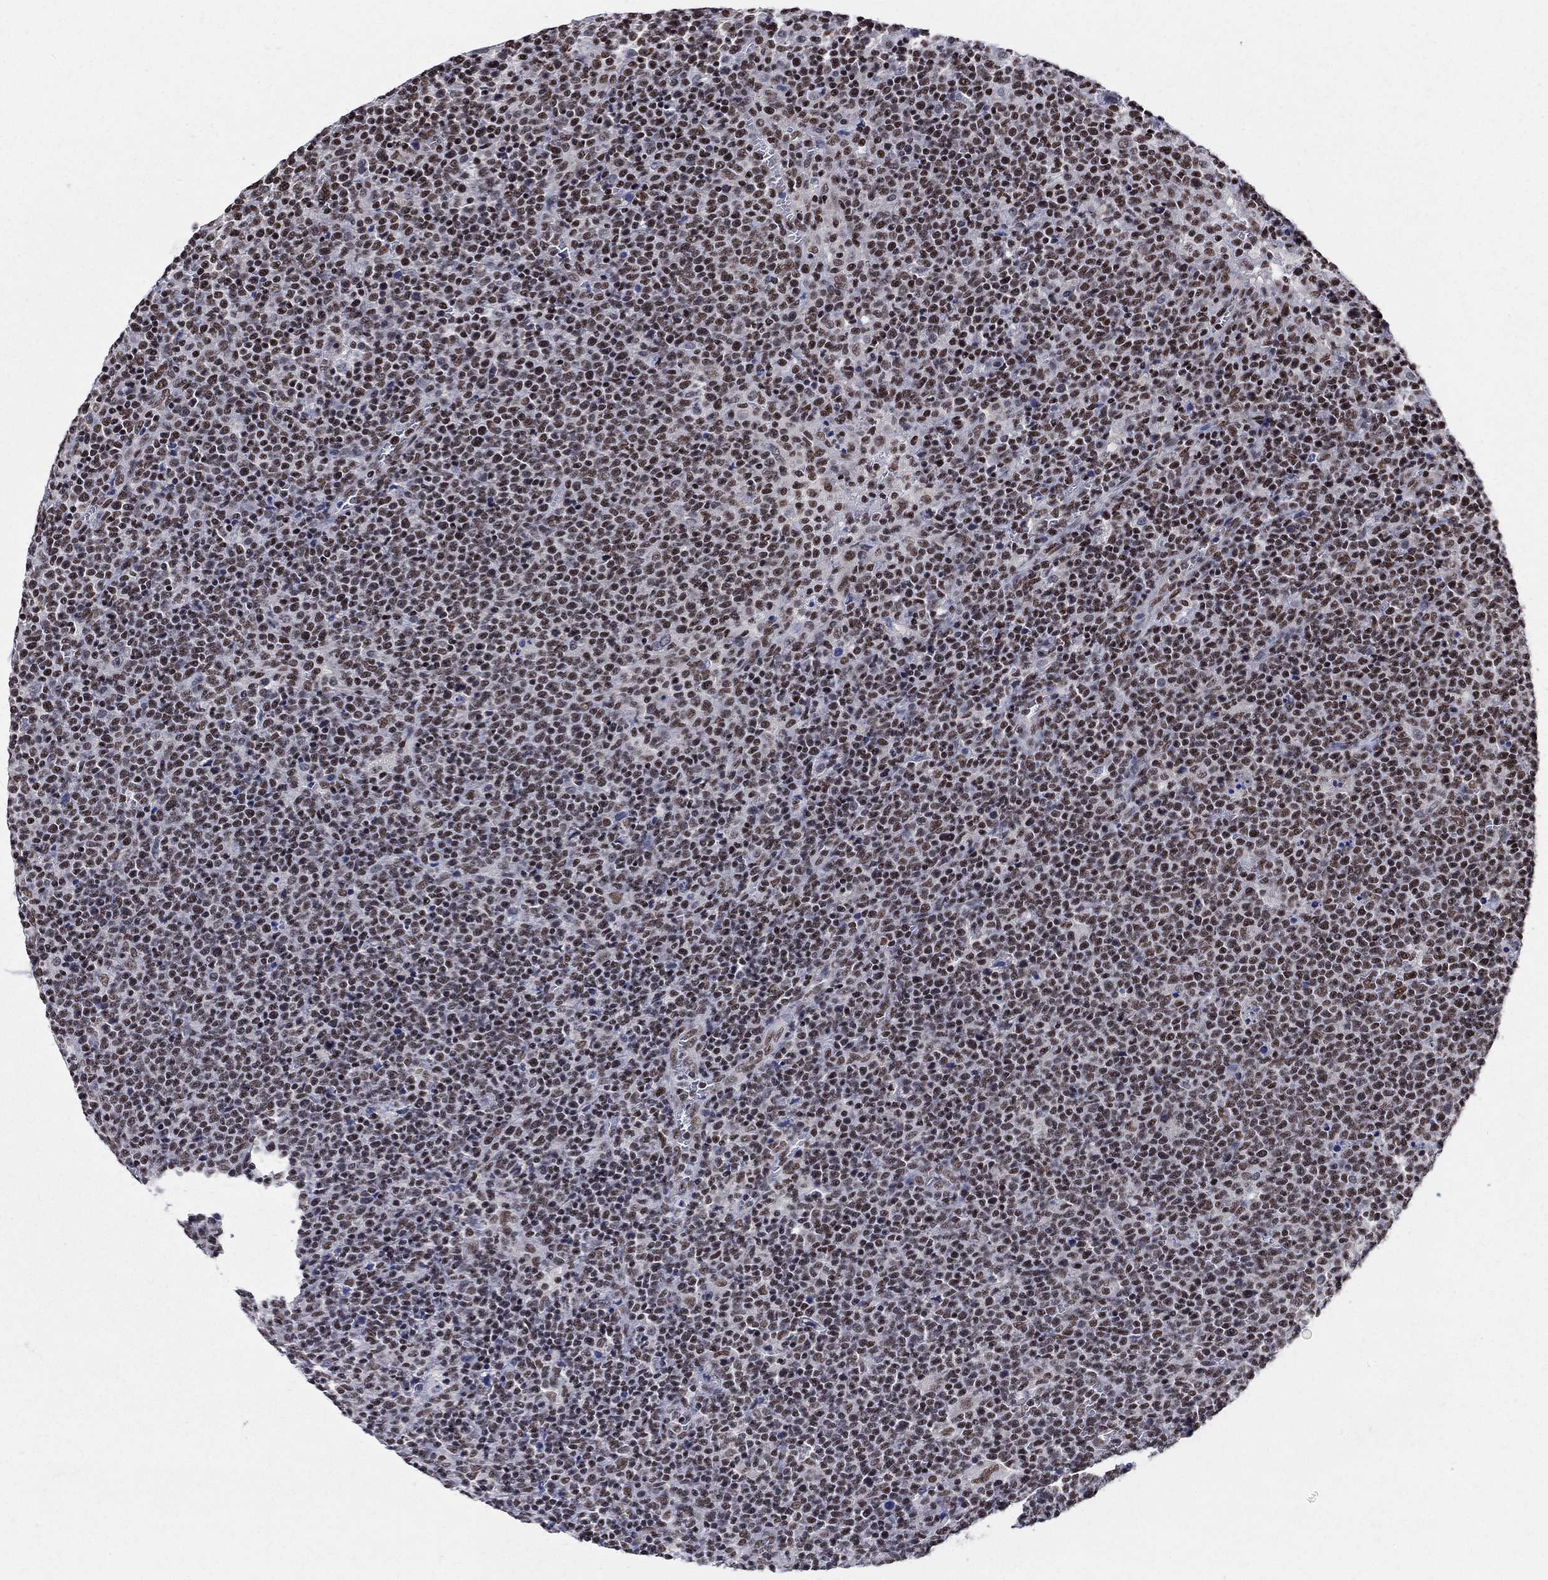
{"staining": {"intensity": "strong", "quantity": "25%-75%", "location": "nuclear"}, "tissue": "lymphoma", "cell_type": "Tumor cells", "image_type": "cancer", "snomed": [{"axis": "morphology", "description": "Malignant lymphoma, non-Hodgkin's type, High grade"}, {"axis": "topography", "description": "Lymph node"}], "caption": "Protein analysis of high-grade malignant lymphoma, non-Hodgkin's type tissue shows strong nuclear staining in approximately 25%-75% of tumor cells.", "gene": "FBXO16", "patient": {"sex": "male", "age": 61}}